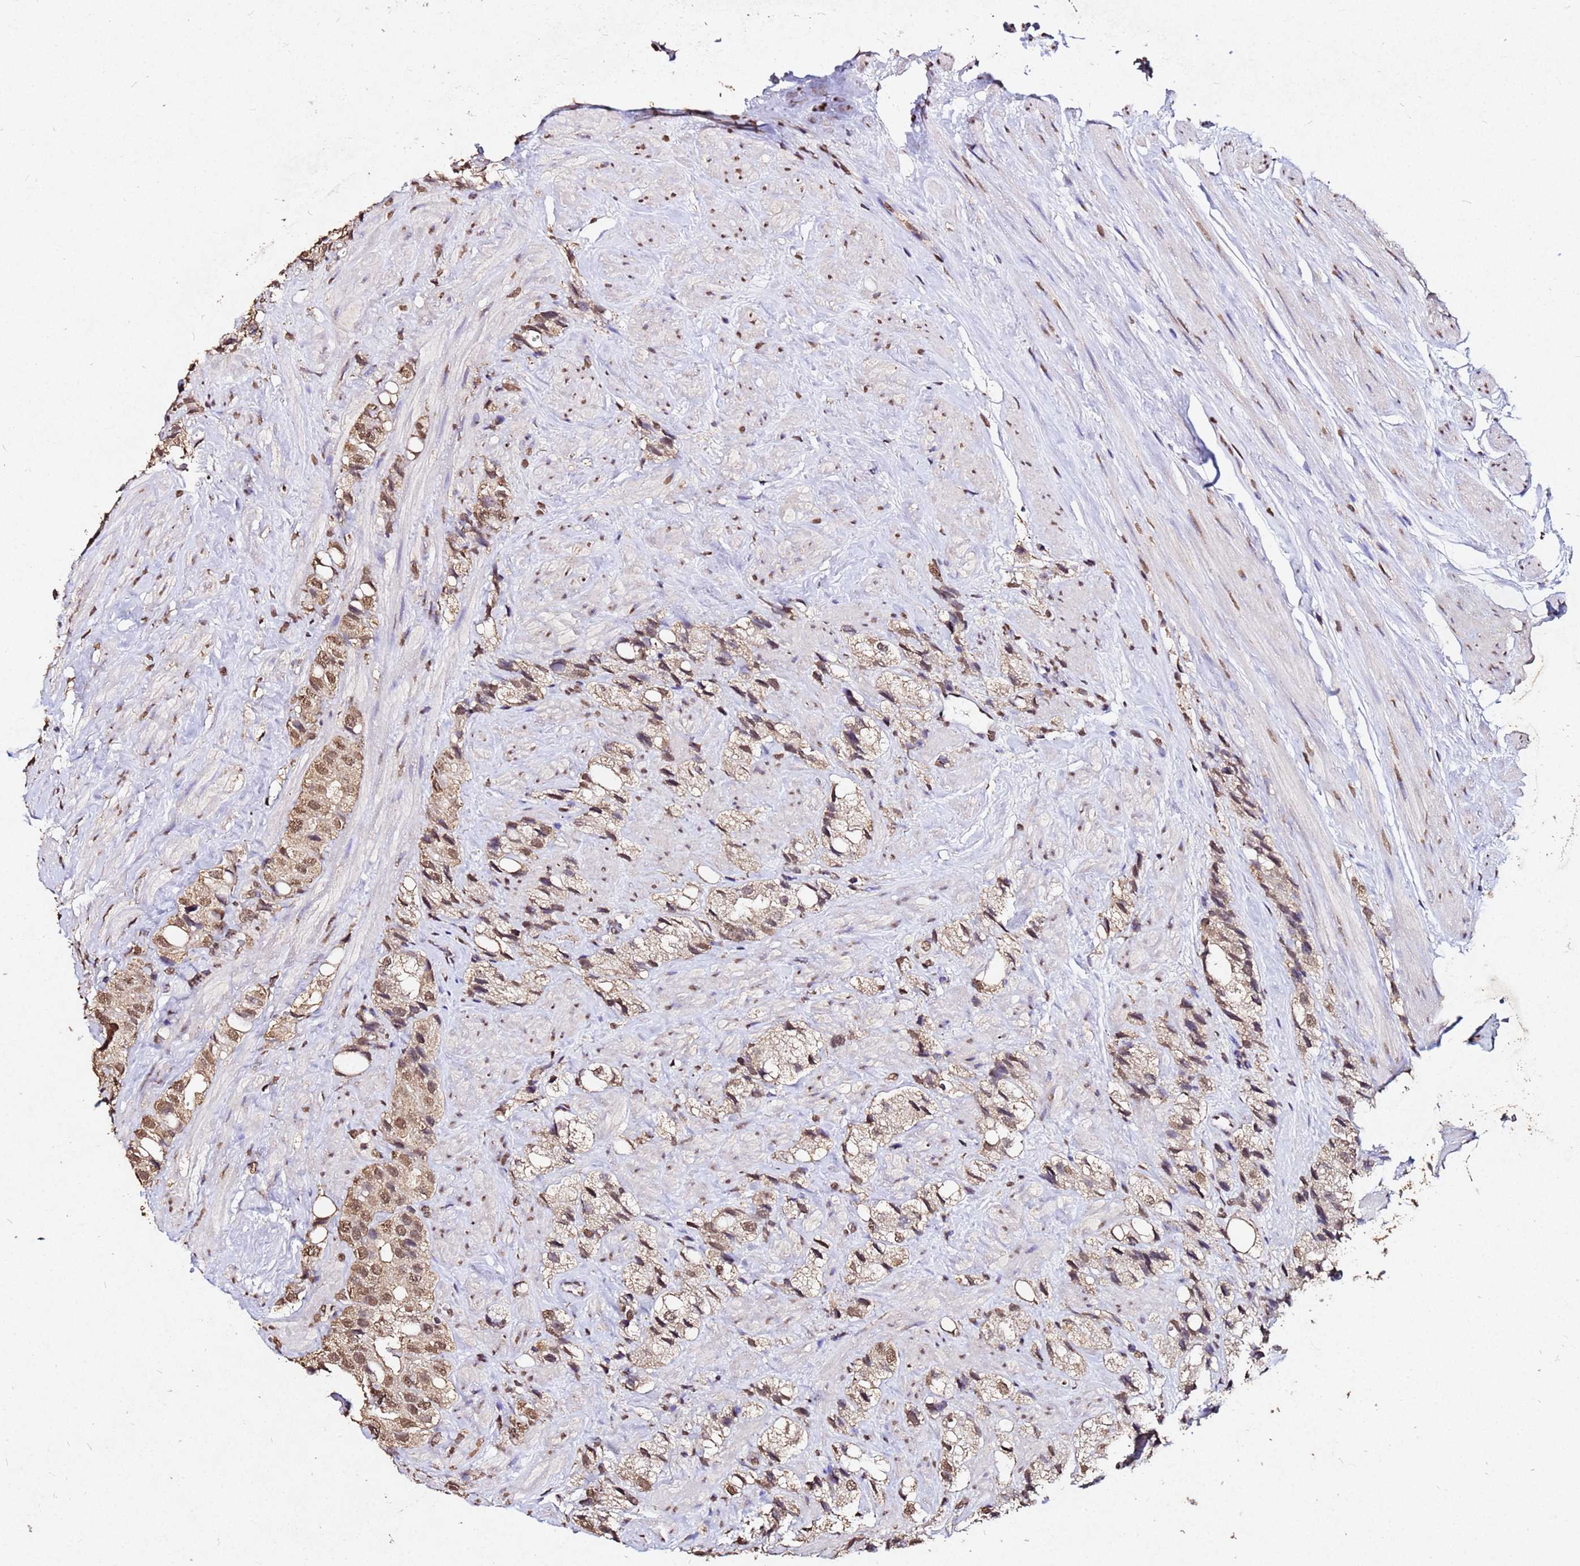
{"staining": {"intensity": "moderate", "quantity": ">75%", "location": "nuclear"}, "tissue": "prostate cancer", "cell_type": "Tumor cells", "image_type": "cancer", "snomed": [{"axis": "morphology", "description": "Adenocarcinoma, NOS"}, {"axis": "topography", "description": "Prostate"}], "caption": "This image reveals adenocarcinoma (prostate) stained with IHC to label a protein in brown. The nuclear of tumor cells show moderate positivity for the protein. Nuclei are counter-stained blue.", "gene": "MYOCD", "patient": {"sex": "male", "age": 79}}